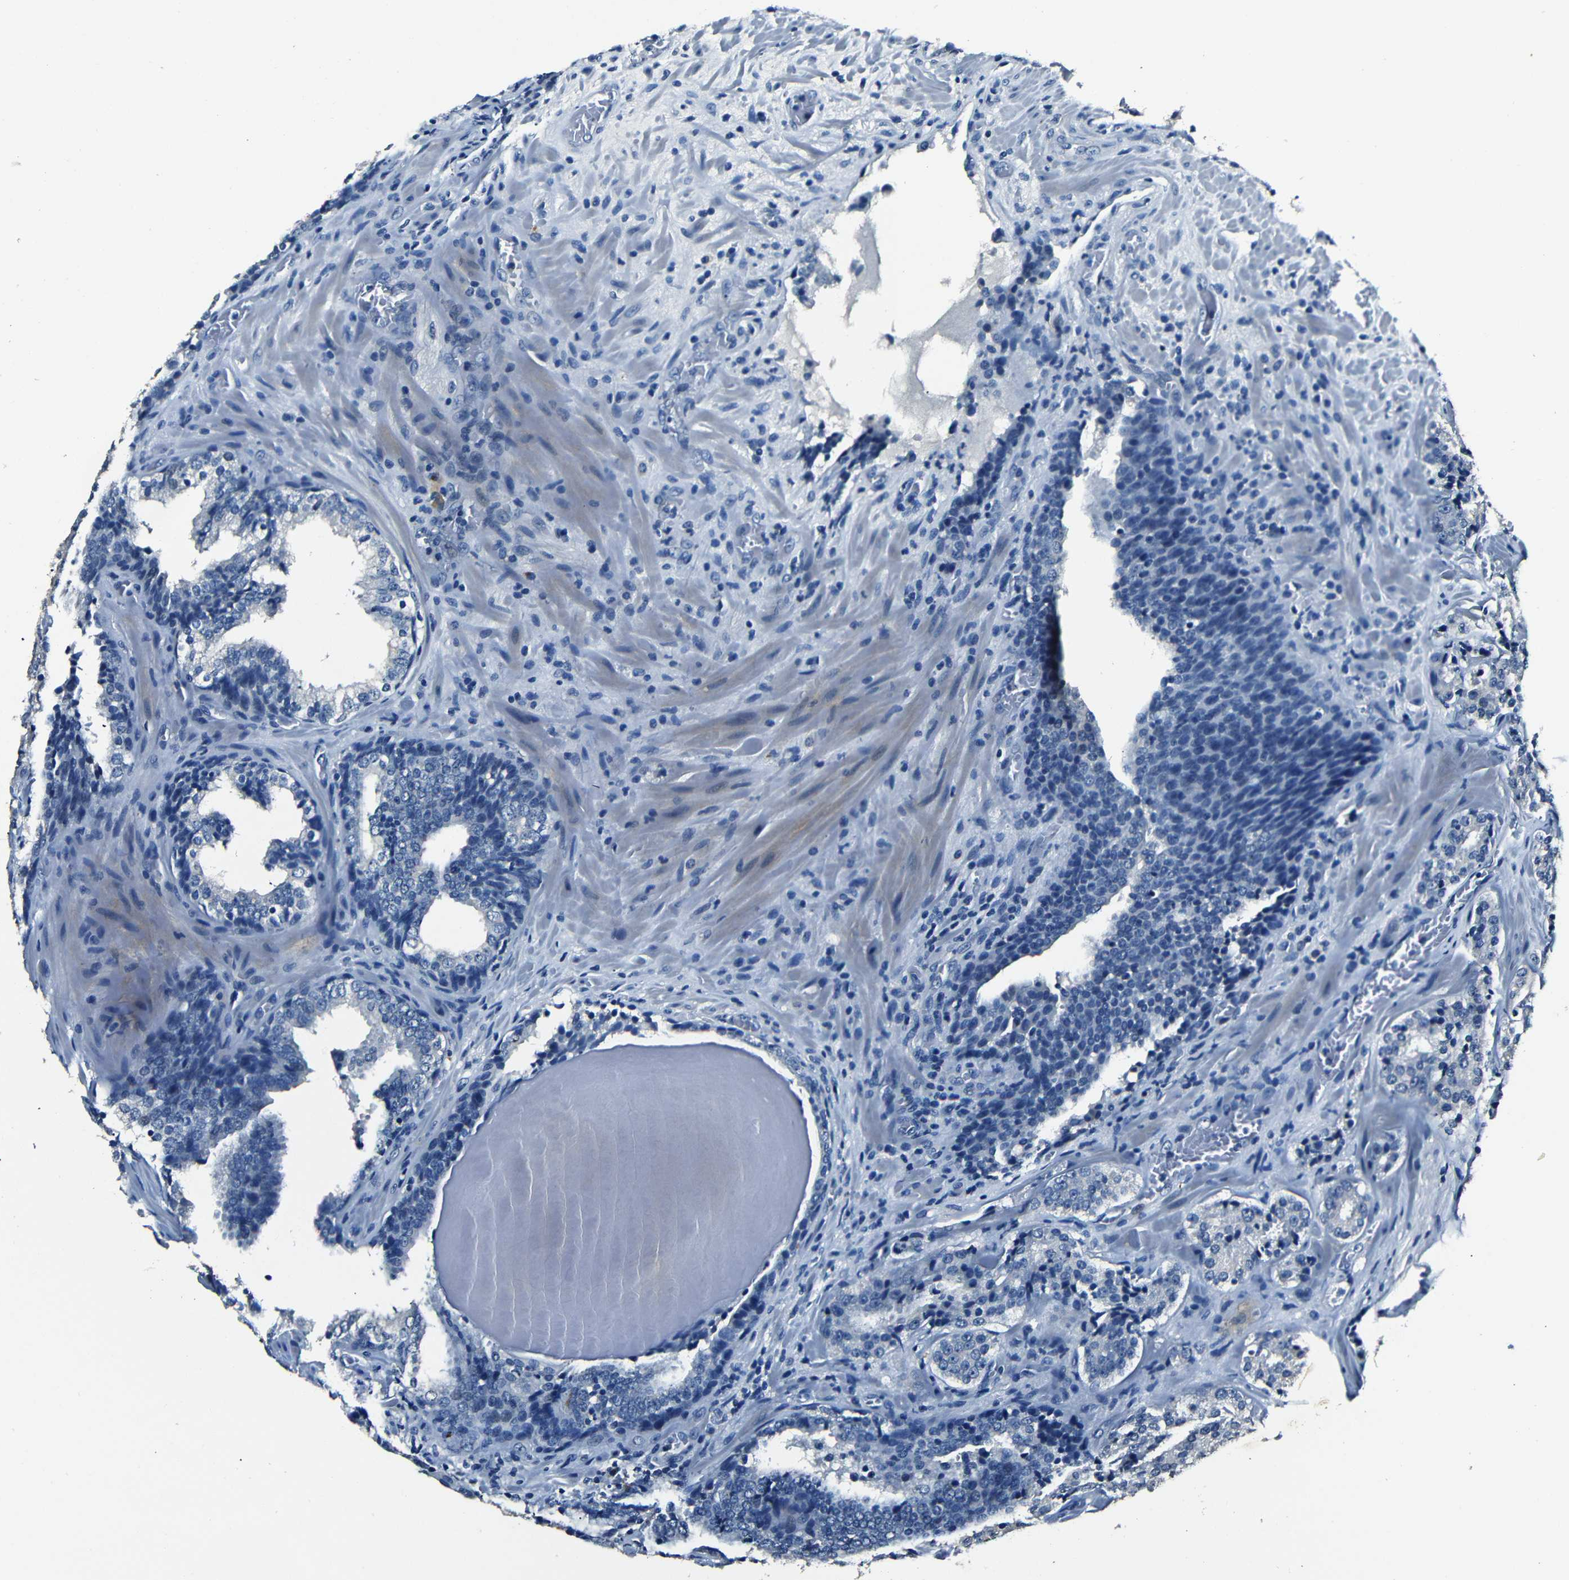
{"staining": {"intensity": "negative", "quantity": "none", "location": "none"}, "tissue": "prostate cancer", "cell_type": "Tumor cells", "image_type": "cancer", "snomed": [{"axis": "morphology", "description": "Adenocarcinoma, High grade"}, {"axis": "topography", "description": "Prostate"}], "caption": "Immunohistochemistry image of prostate cancer (high-grade adenocarcinoma) stained for a protein (brown), which shows no staining in tumor cells.", "gene": "NCMAP", "patient": {"sex": "male", "age": 60}}